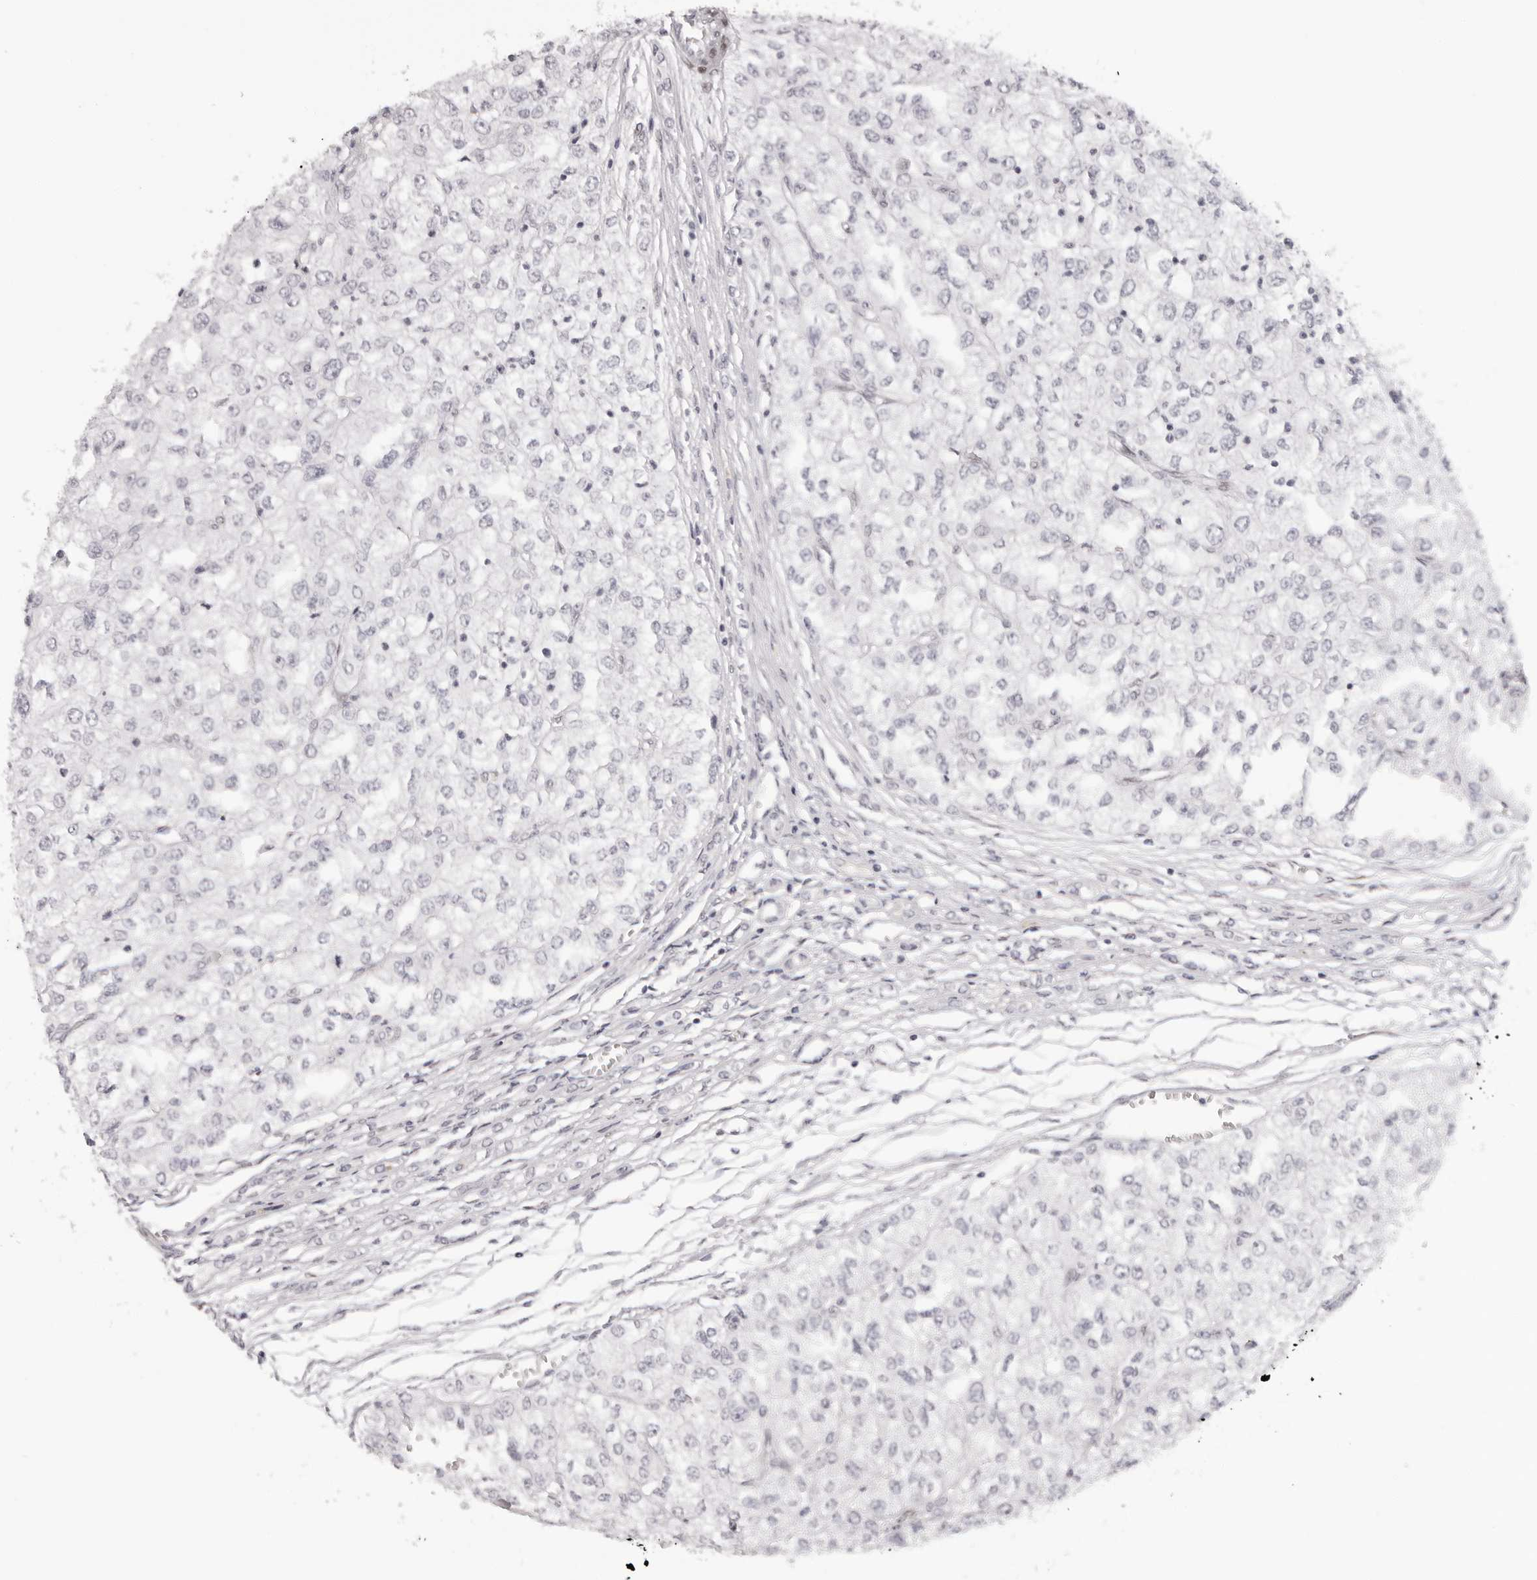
{"staining": {"intensity": "negative", "quantity": "none", "location": "none"}, "tissue": "renal cancer", "cell_type": "Tumor cells", "image_type": "cancer", "snomed": [{"axis": "morphology", "description": "Adenocarcinoma, NOS"}, {"axis": "topography", "description": "Kidney"}], "caption": "Tumor cells are negative for protein expression in human renal cancer (adenocarcinoma).", "gene": "MAFK", "patient": {"sex": "female", "age": 54}}